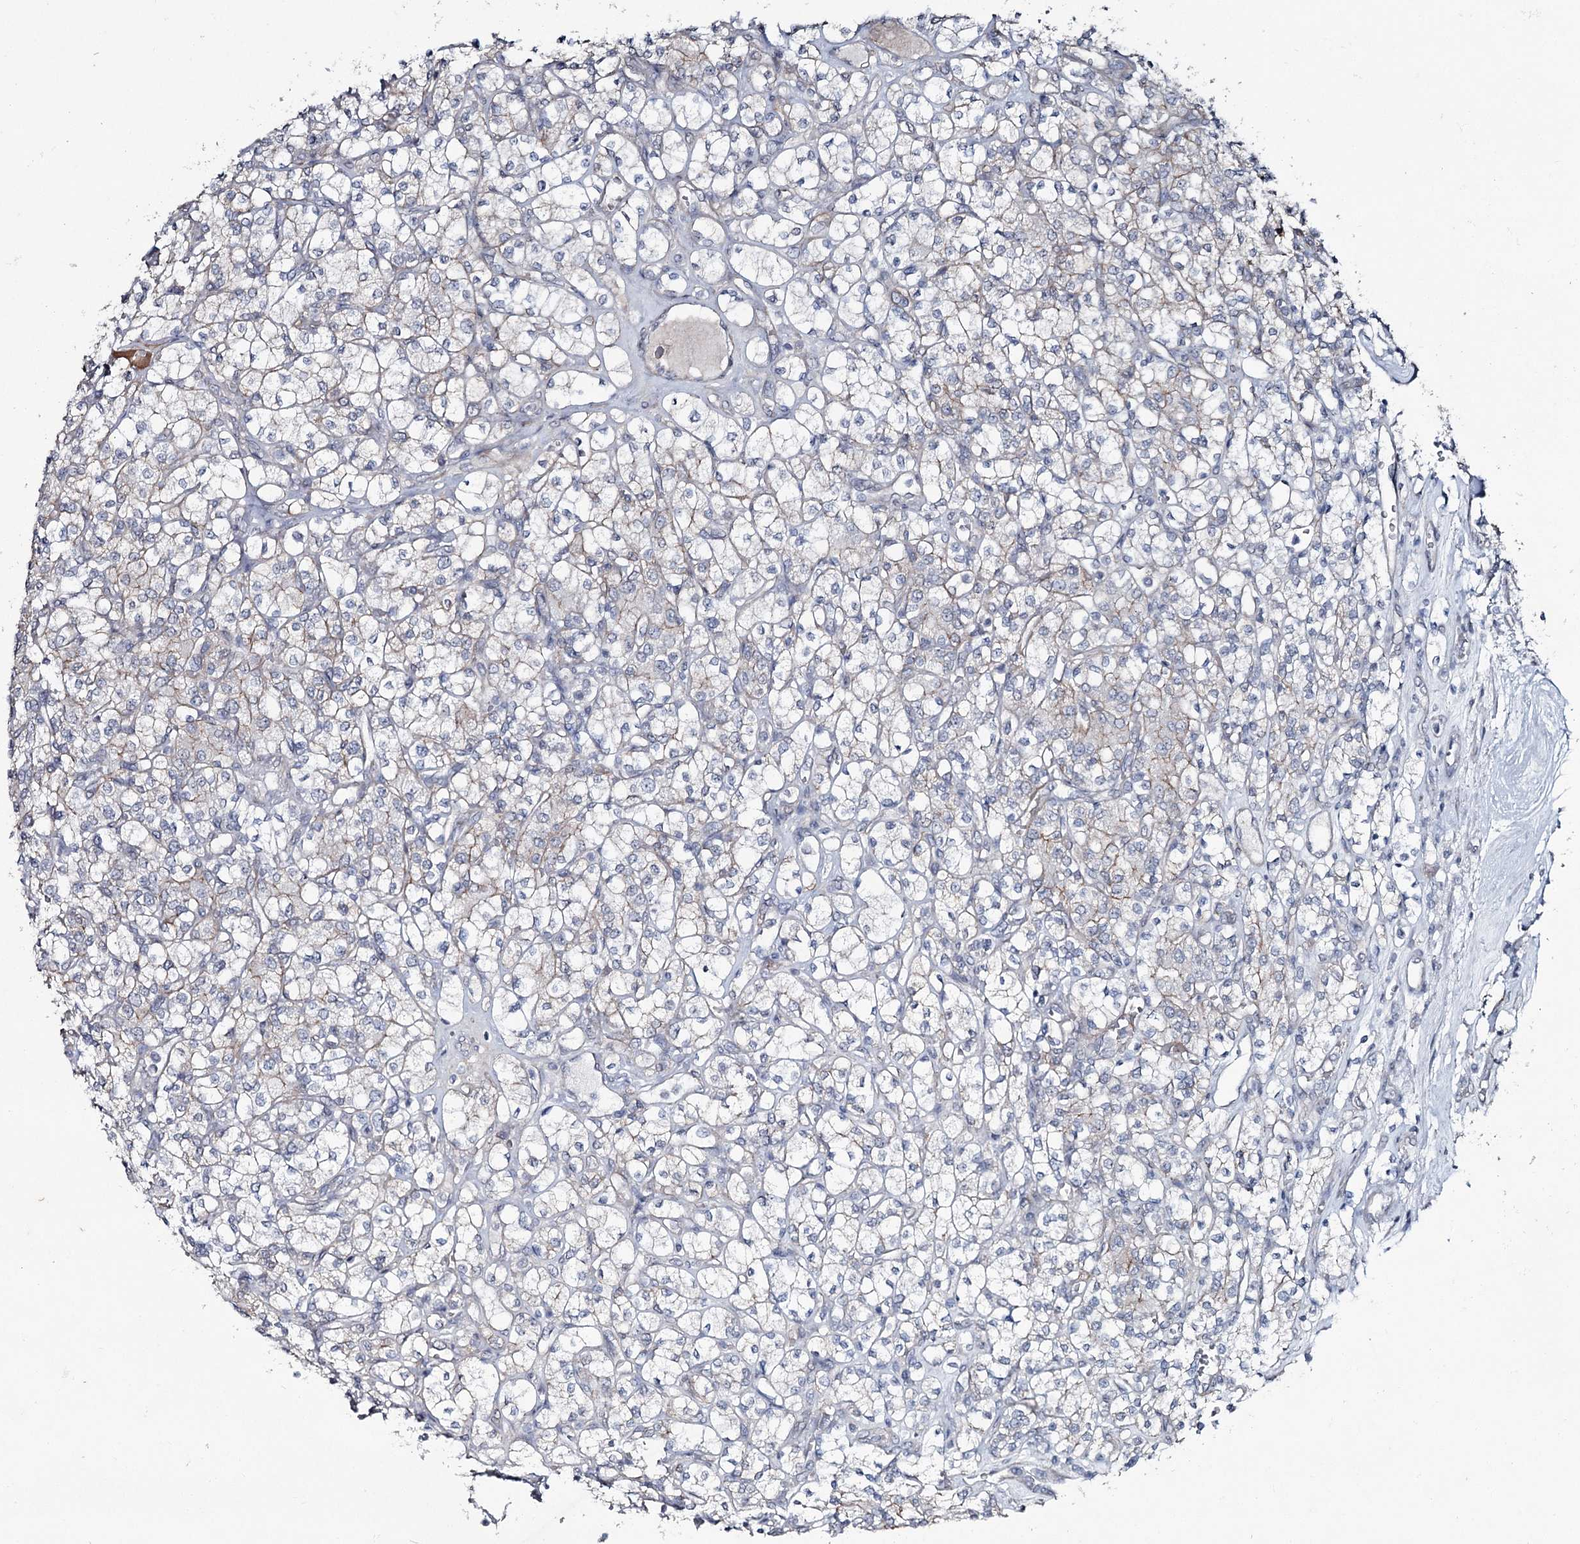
{"staining": {"intensity": "weak", "quantity": "<25%", "location": "cytoplasmic/membranous"}, "tissue": "renal cancer", "cell_type": "Tumor cells", "image_type": "cancer", "snomed": [{"axis": "morphology", "description": "Adenocarcinoma, NOS"}, {"axis": "topography", "description": "Kidney"}], "caption": "Renal cancer was stained to show a protein in brown. There is no significant expression in tumor cells.", "gene": "FAM120B", "patient": {"sex": "male", "age": 77}}